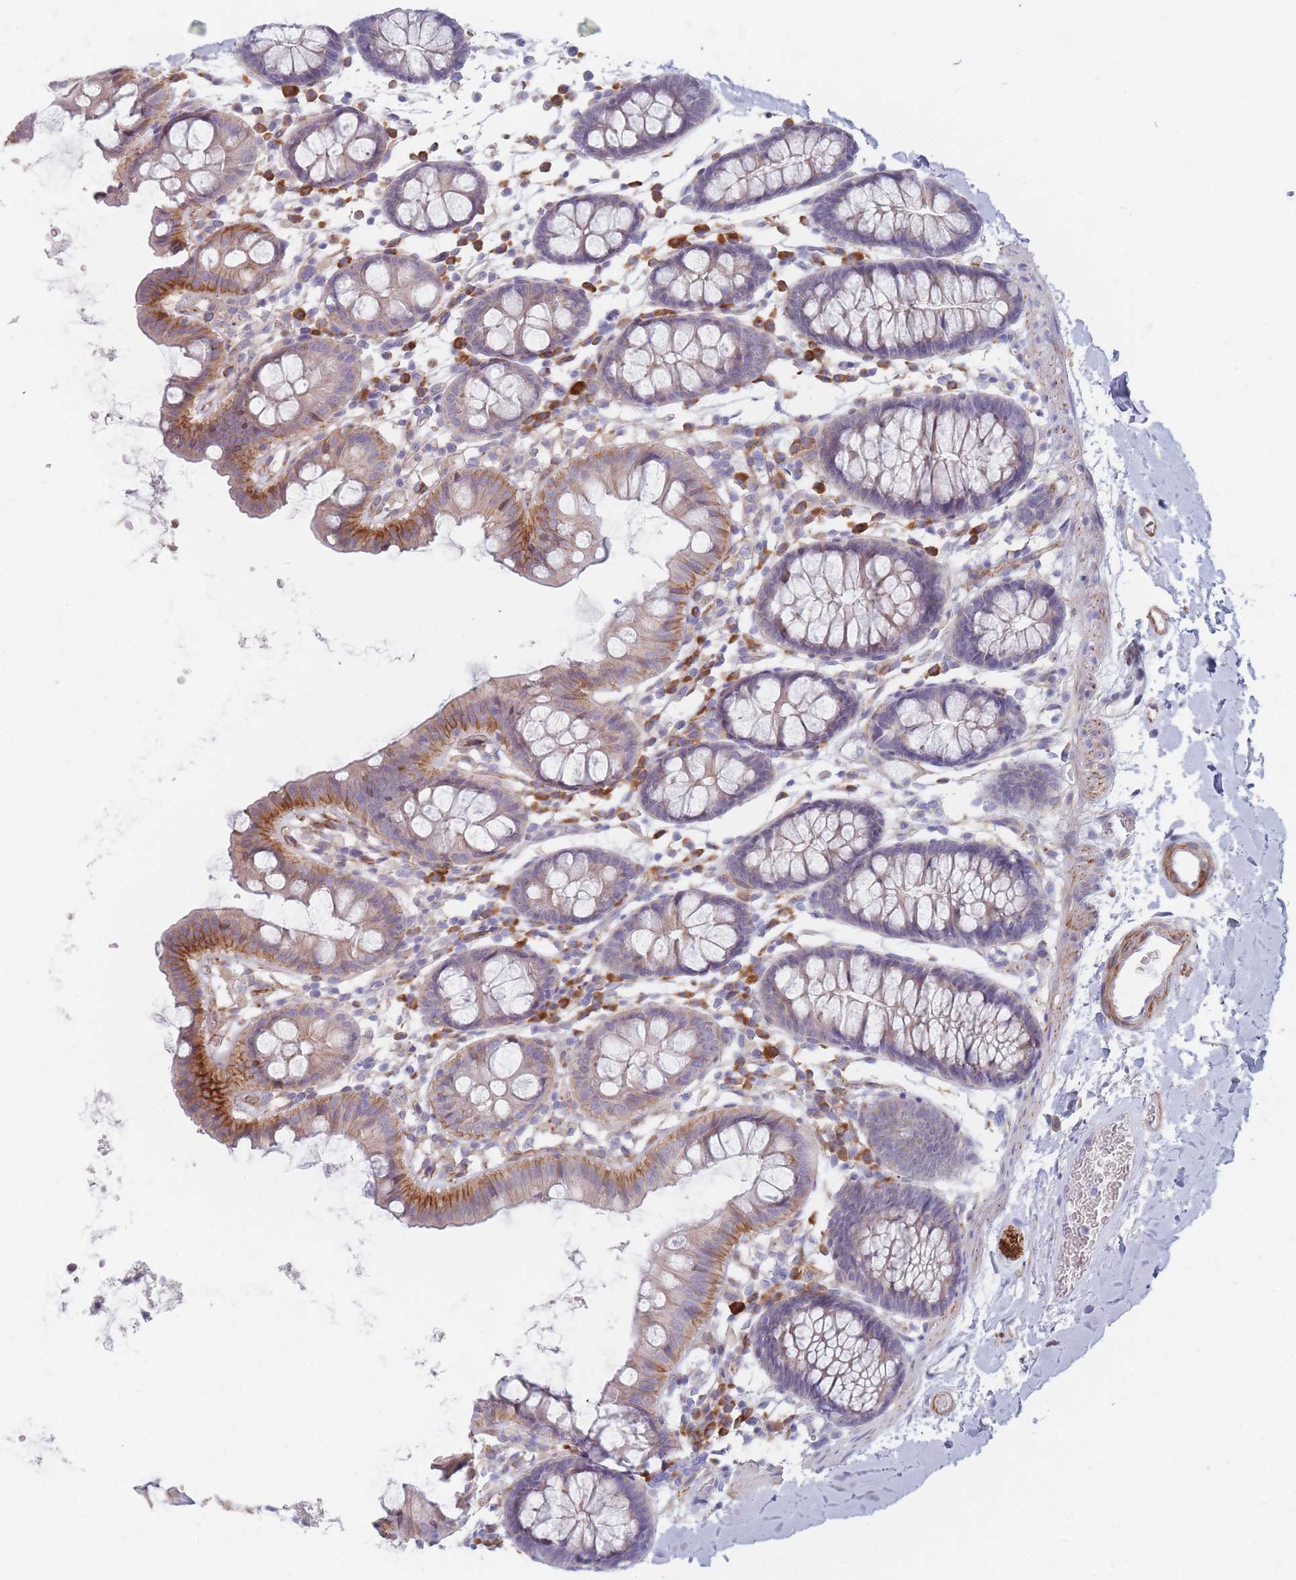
{"staining": {"intensity": "weak", "quantity": ">75%", "location": "cytoplasmic/membranous"}, "tissue": "colon", "cell_type": "Endothelial cells", "image_type": "normal", "snomed": [{"axis": "morphology", "description": "Normal tissue, NOS"}, {"axis": "topography", "description": "Colon"}], "caption": "Immunohistochemical staining of unremarkable colon demonstrates >75% levels of weak cytoplasmic/membranous protein staining in about >75% of endothelial cells.", "gene": "ERBIN", "patient": {"sex": "male", "age": 75}}